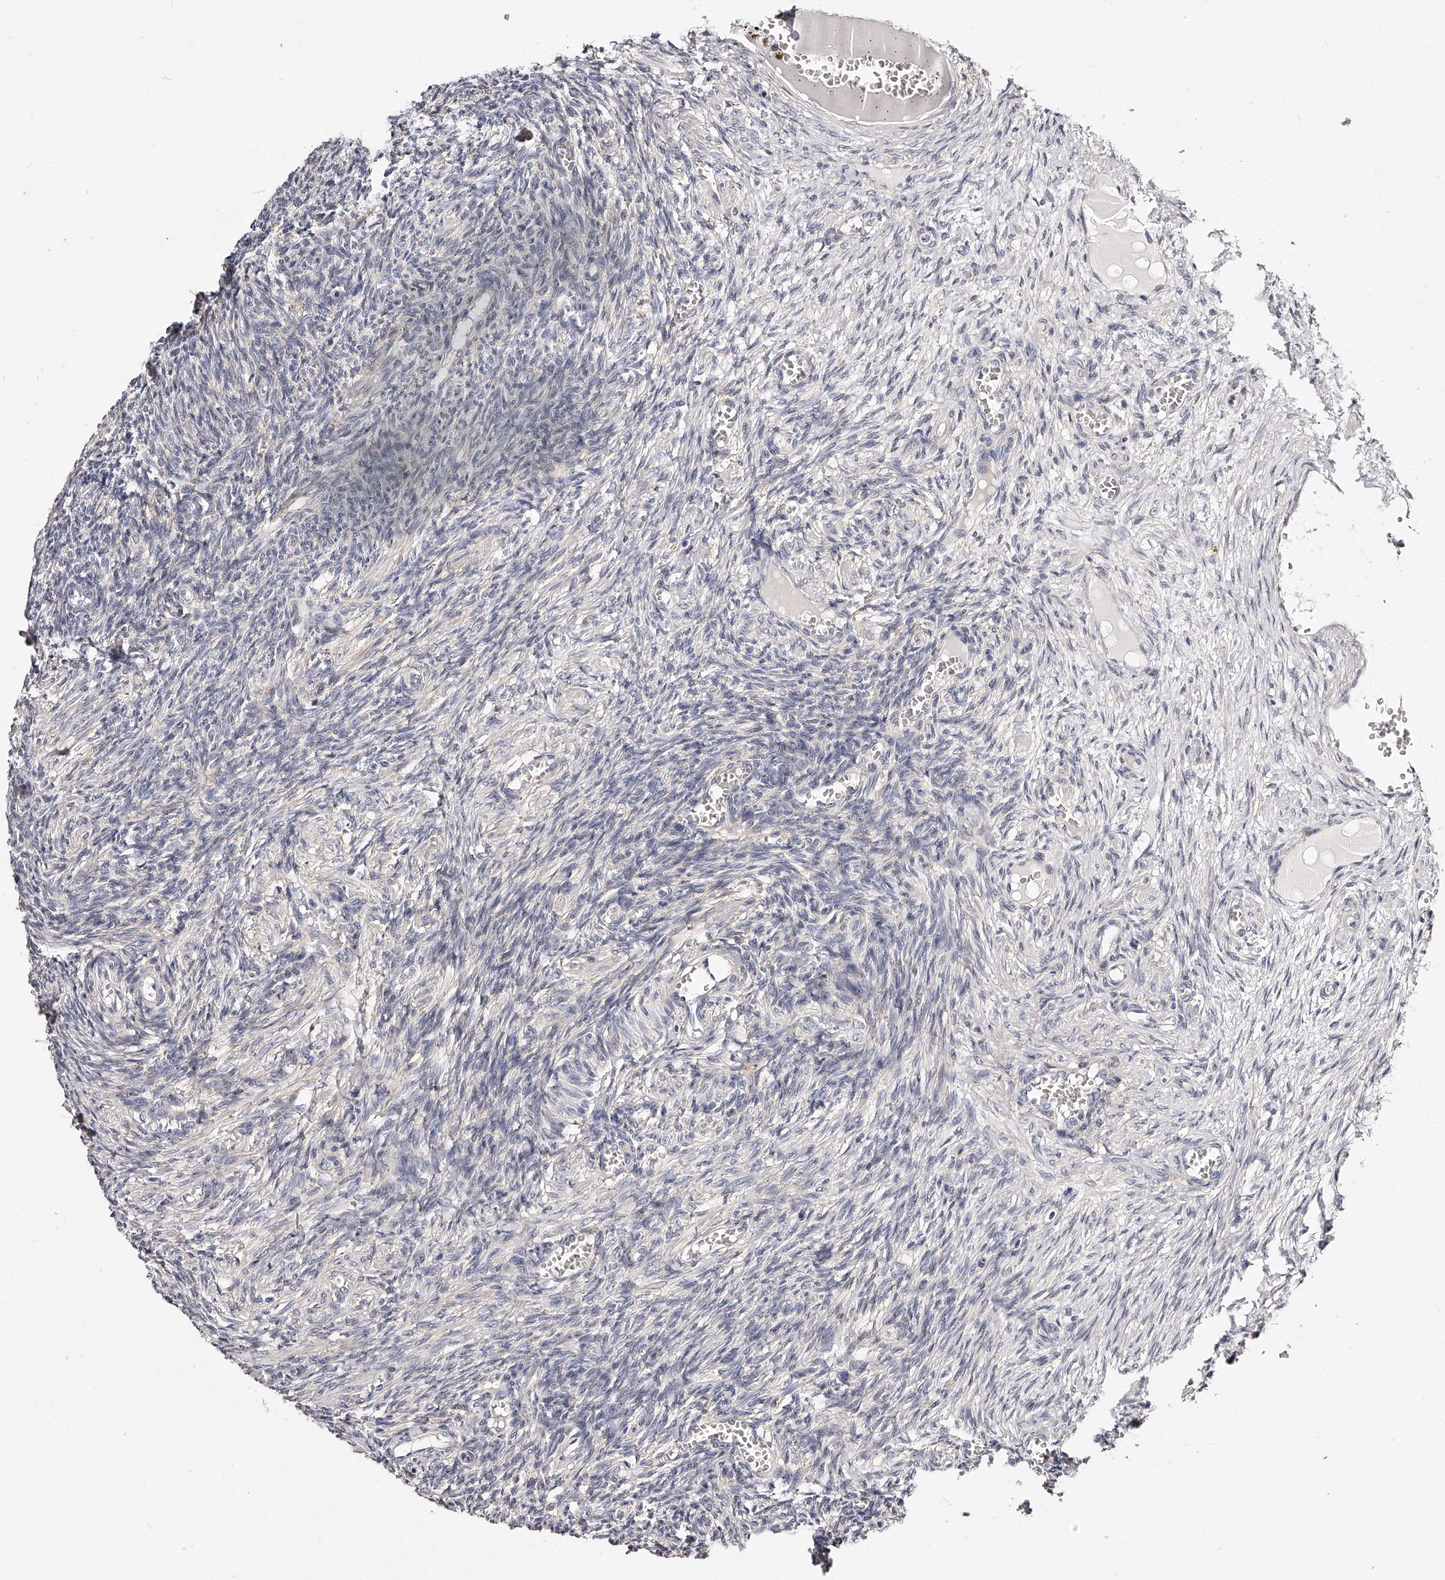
{"staining": {"intensity": "negative", "quantity": "none", "location": "none"}, "tissue": "ovary", "cell_type": "Ovarian stroma cells", "image_type": "normal", "snomed": [{"axis": "morphology", "description": "Normal tissue, NOS"}, {"axis": "topography", "description": "Ovary"}], "caption": "This is an immunohistochemistry micrograph of normal human ovary. There is no positivity in ovarian stroma cells.", "gene": "CD82", "patient": {"sex": "female", "age": 27}}